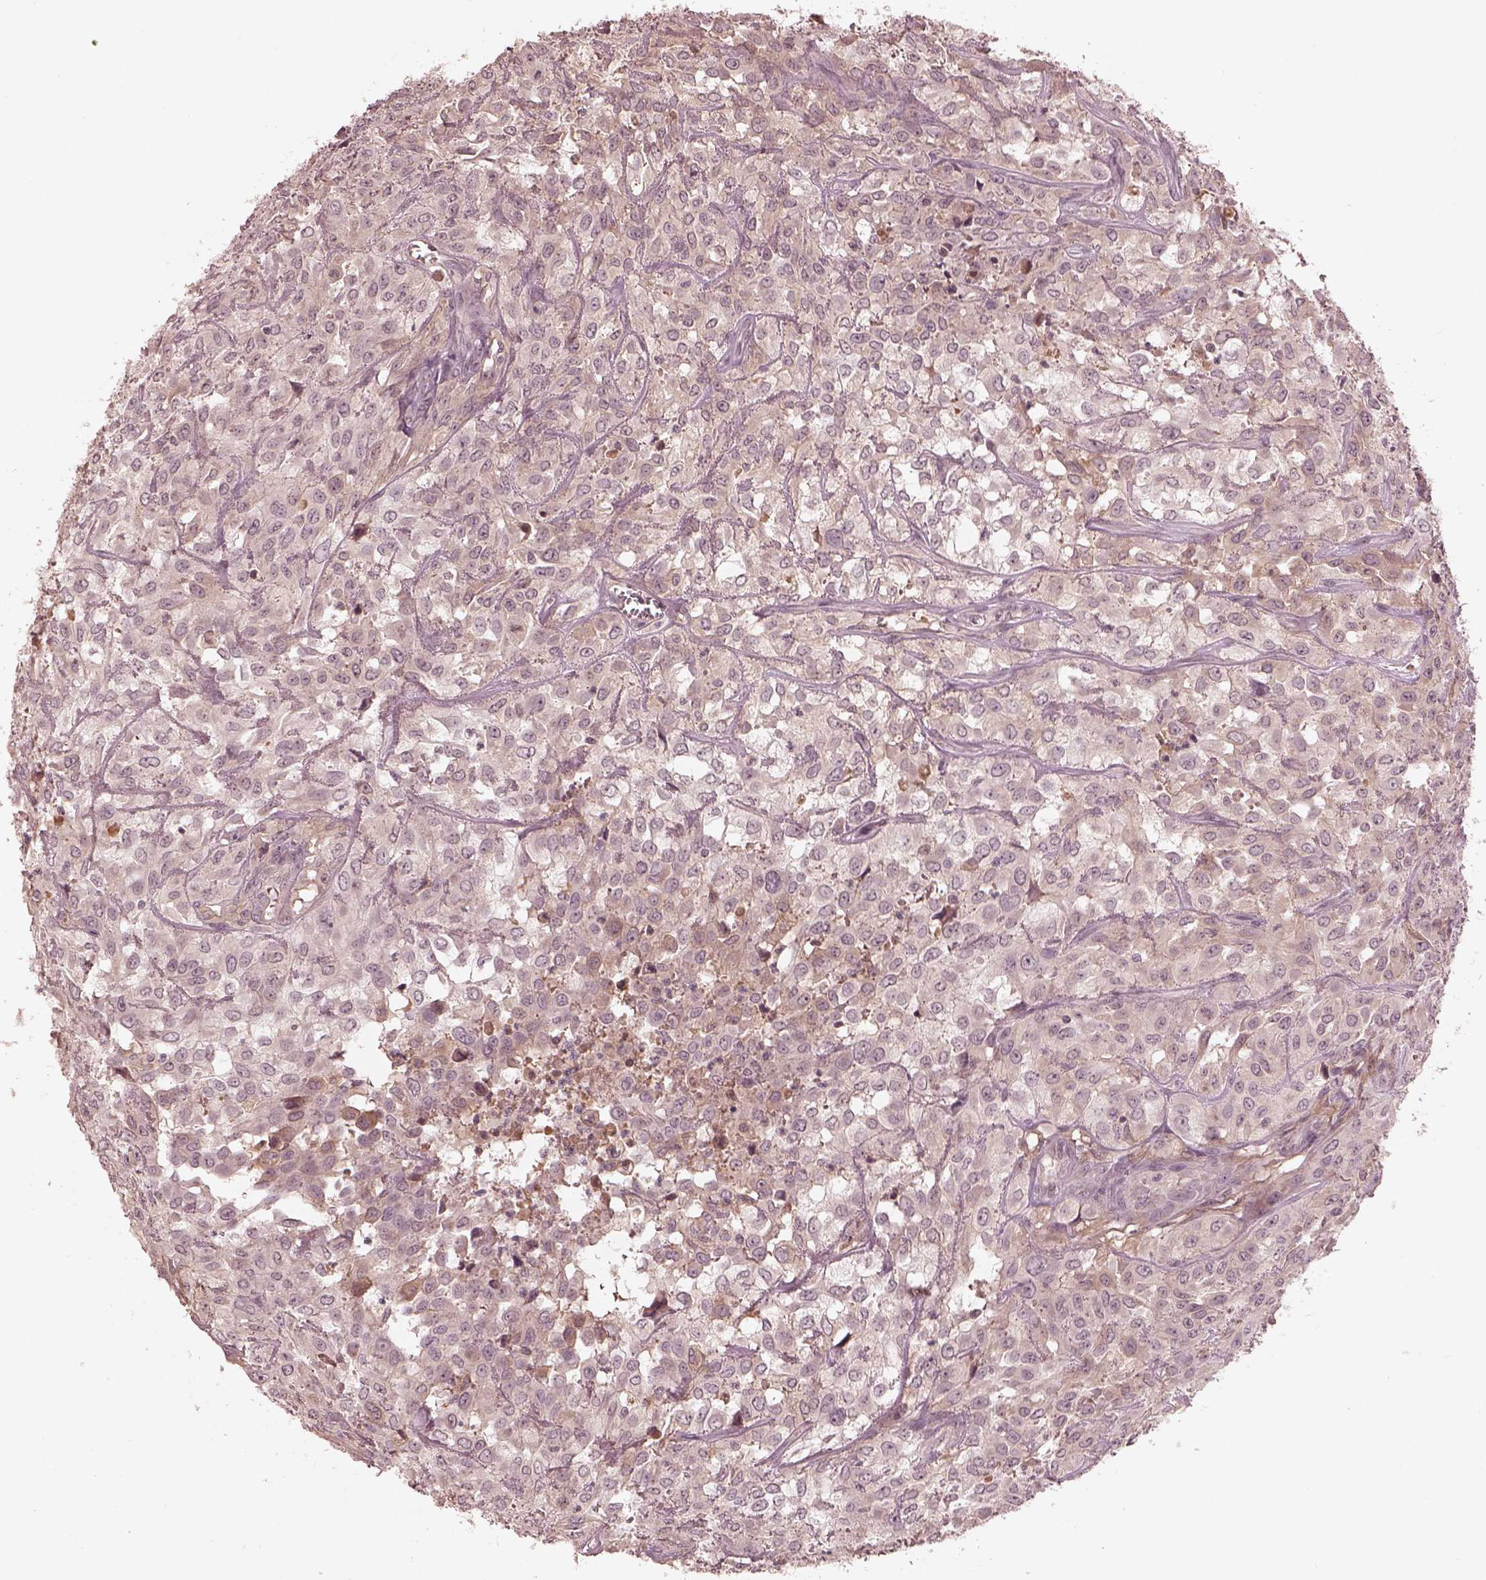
{"staining": {"intensity": "negative", "quantity": "none", "location": "none"}, "tissue": "urothelial cancer", "cell_type": "Tumor cells", "image_type": "cancer", "snomed": [{"axis": "morphology", "description": "Urothelial carcinoma, High grade"}, {"axis": "topography", "description": "Urinary bladder"}], "caption": "Human high-grade urothelial carcinoma stained for a protein using IHC shows no staining in tumor cells.", "gene": "TF", "patient": {"sex": "male", "age": 67}}